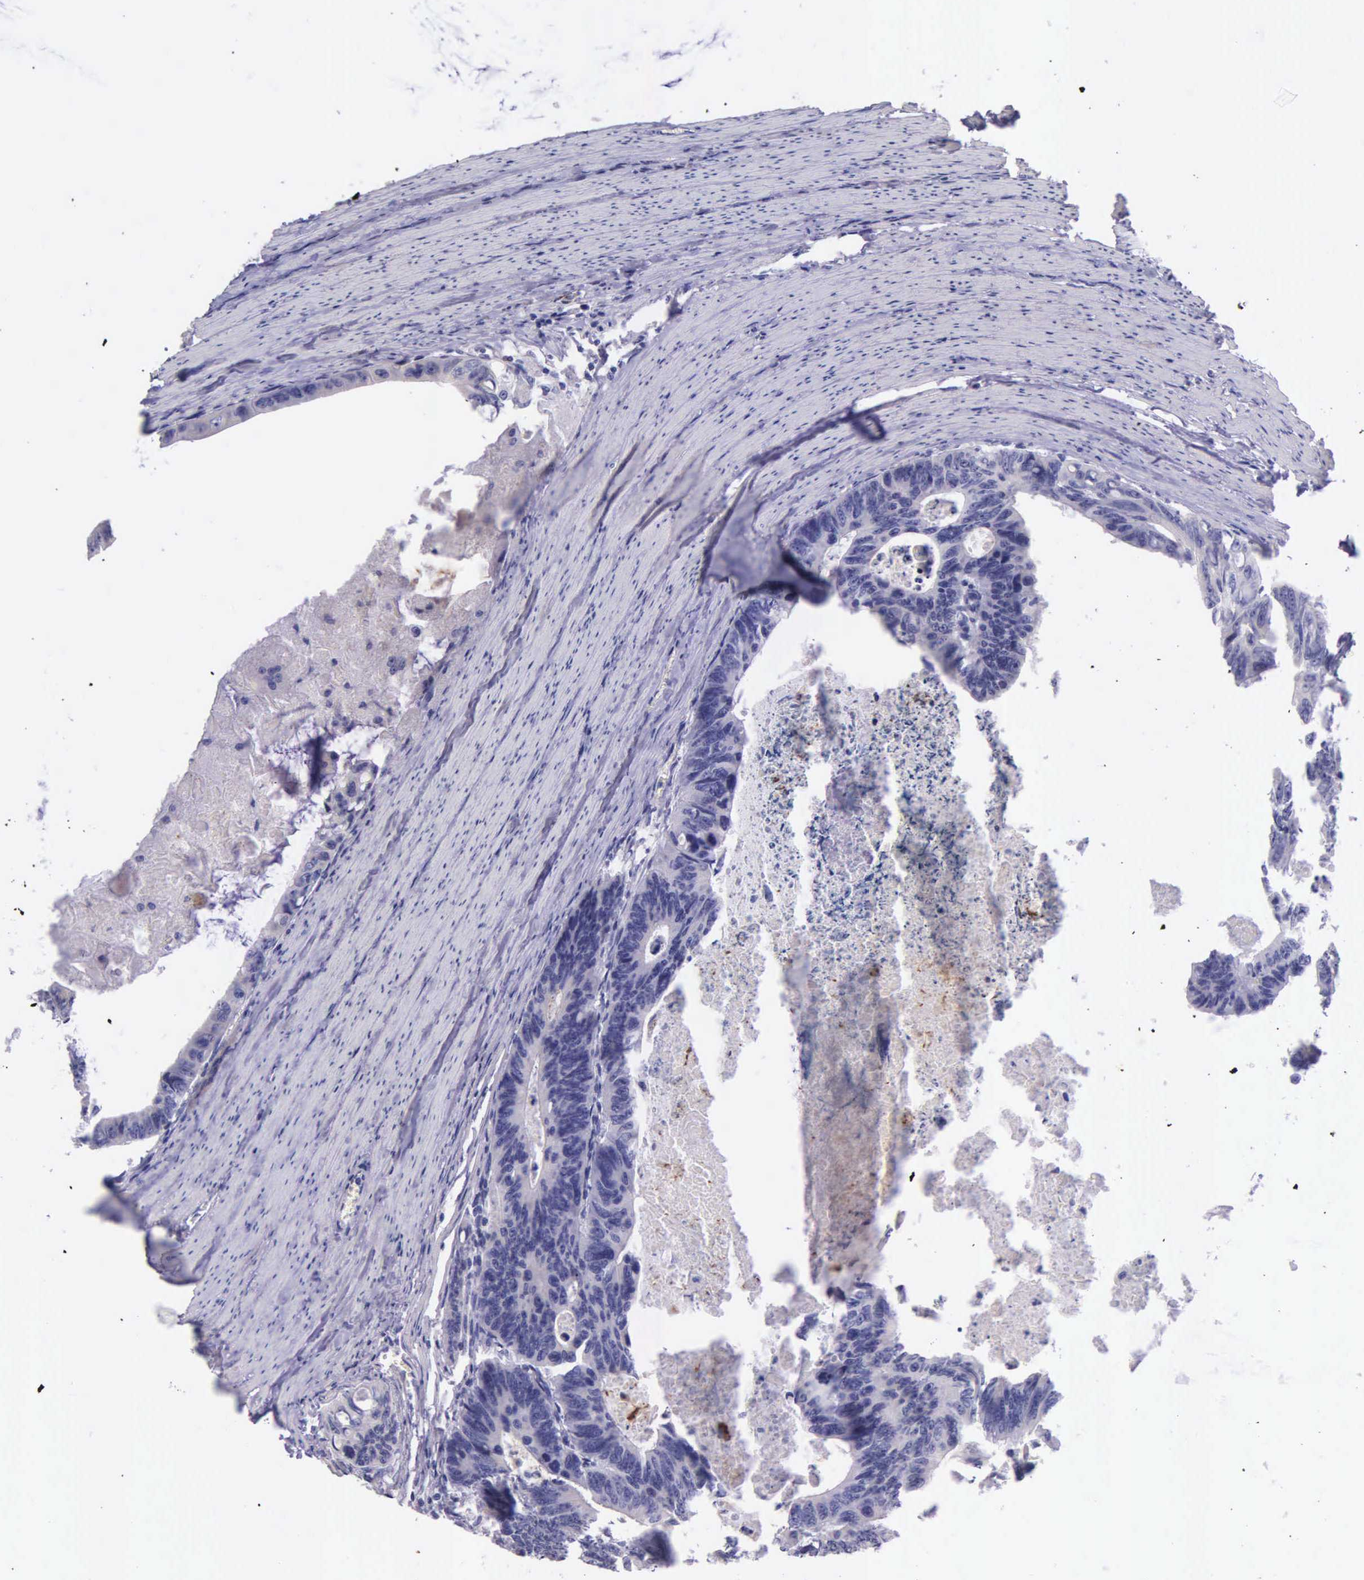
{"staining": {"intensity": "negative", "quantity": "none", "location": "none"}, "tissue": "colorectal cancer", "cell_type": "Tumor cells", "image_type": "cancer", "snomed": [{"axis": "morphology", "description": "Adenocarcinoma, NOS"}, {"axis": "topography", "description": "Colon"}], "caption": "IHC of adenocarcinoma (colorectal) shows no expression in tumor cells. Nuclei are stained in blue.", "gene": "THSD7A", "patient": {"sex": "female", "age": 55}}